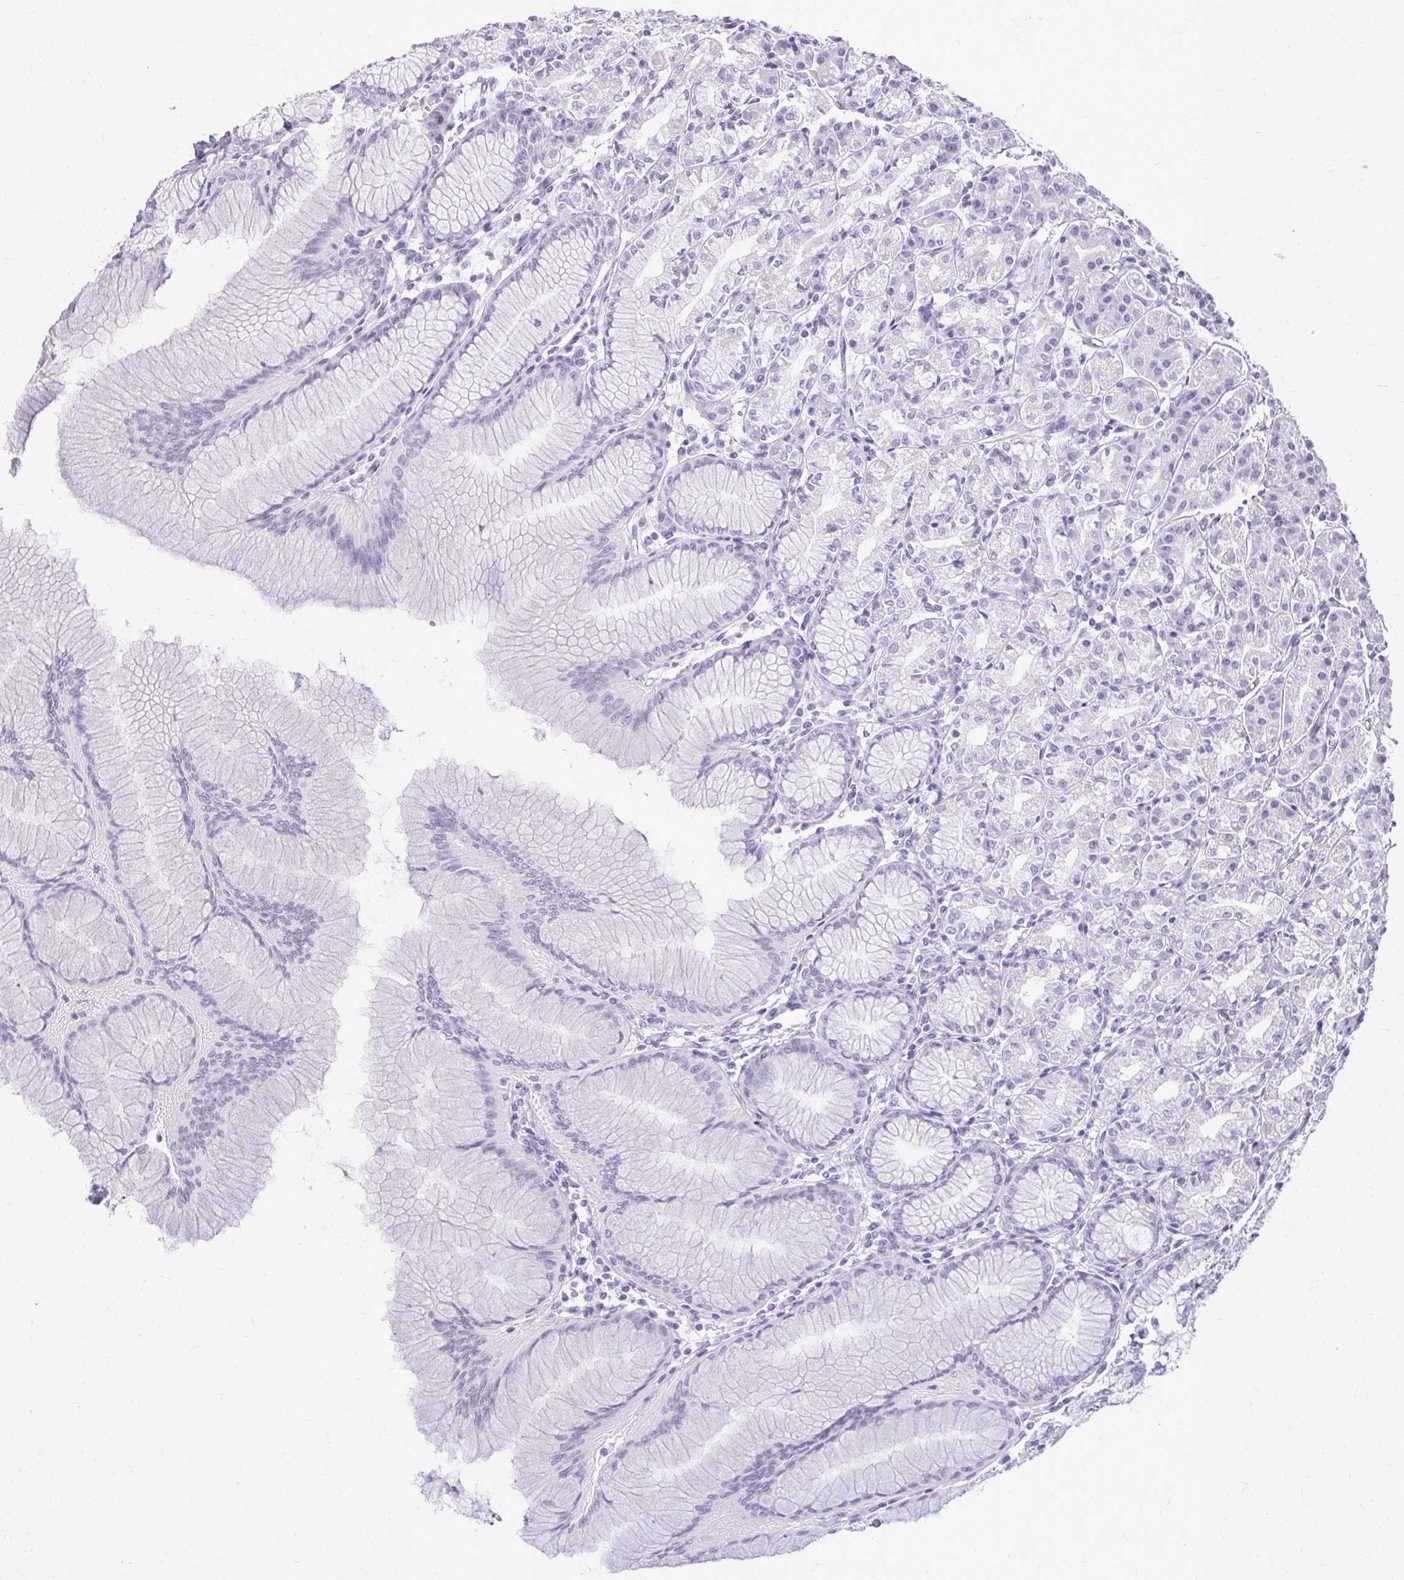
{"staining": {"intensity": "negative", "quantity": "none", "location": "none"}, "tissue": "stomach", "cell_type": "Glandular cells", "image_type": "normal", "snomed": [{"axis": "morphology", "description": "Normal tissue, NOS"}, {"axis": "topography", "description": "Stomach"}], "caption": "Stomach was stained to show a protein in brown. There is no significant positivity in glandular cells. (Stains: DAB immunohistochemistry with hematoxylin counter stain, Microscopy: brightfield microscopy at high magnification).", "gene": "KRT5", "patient": {"sex": "female", "age": 57}}